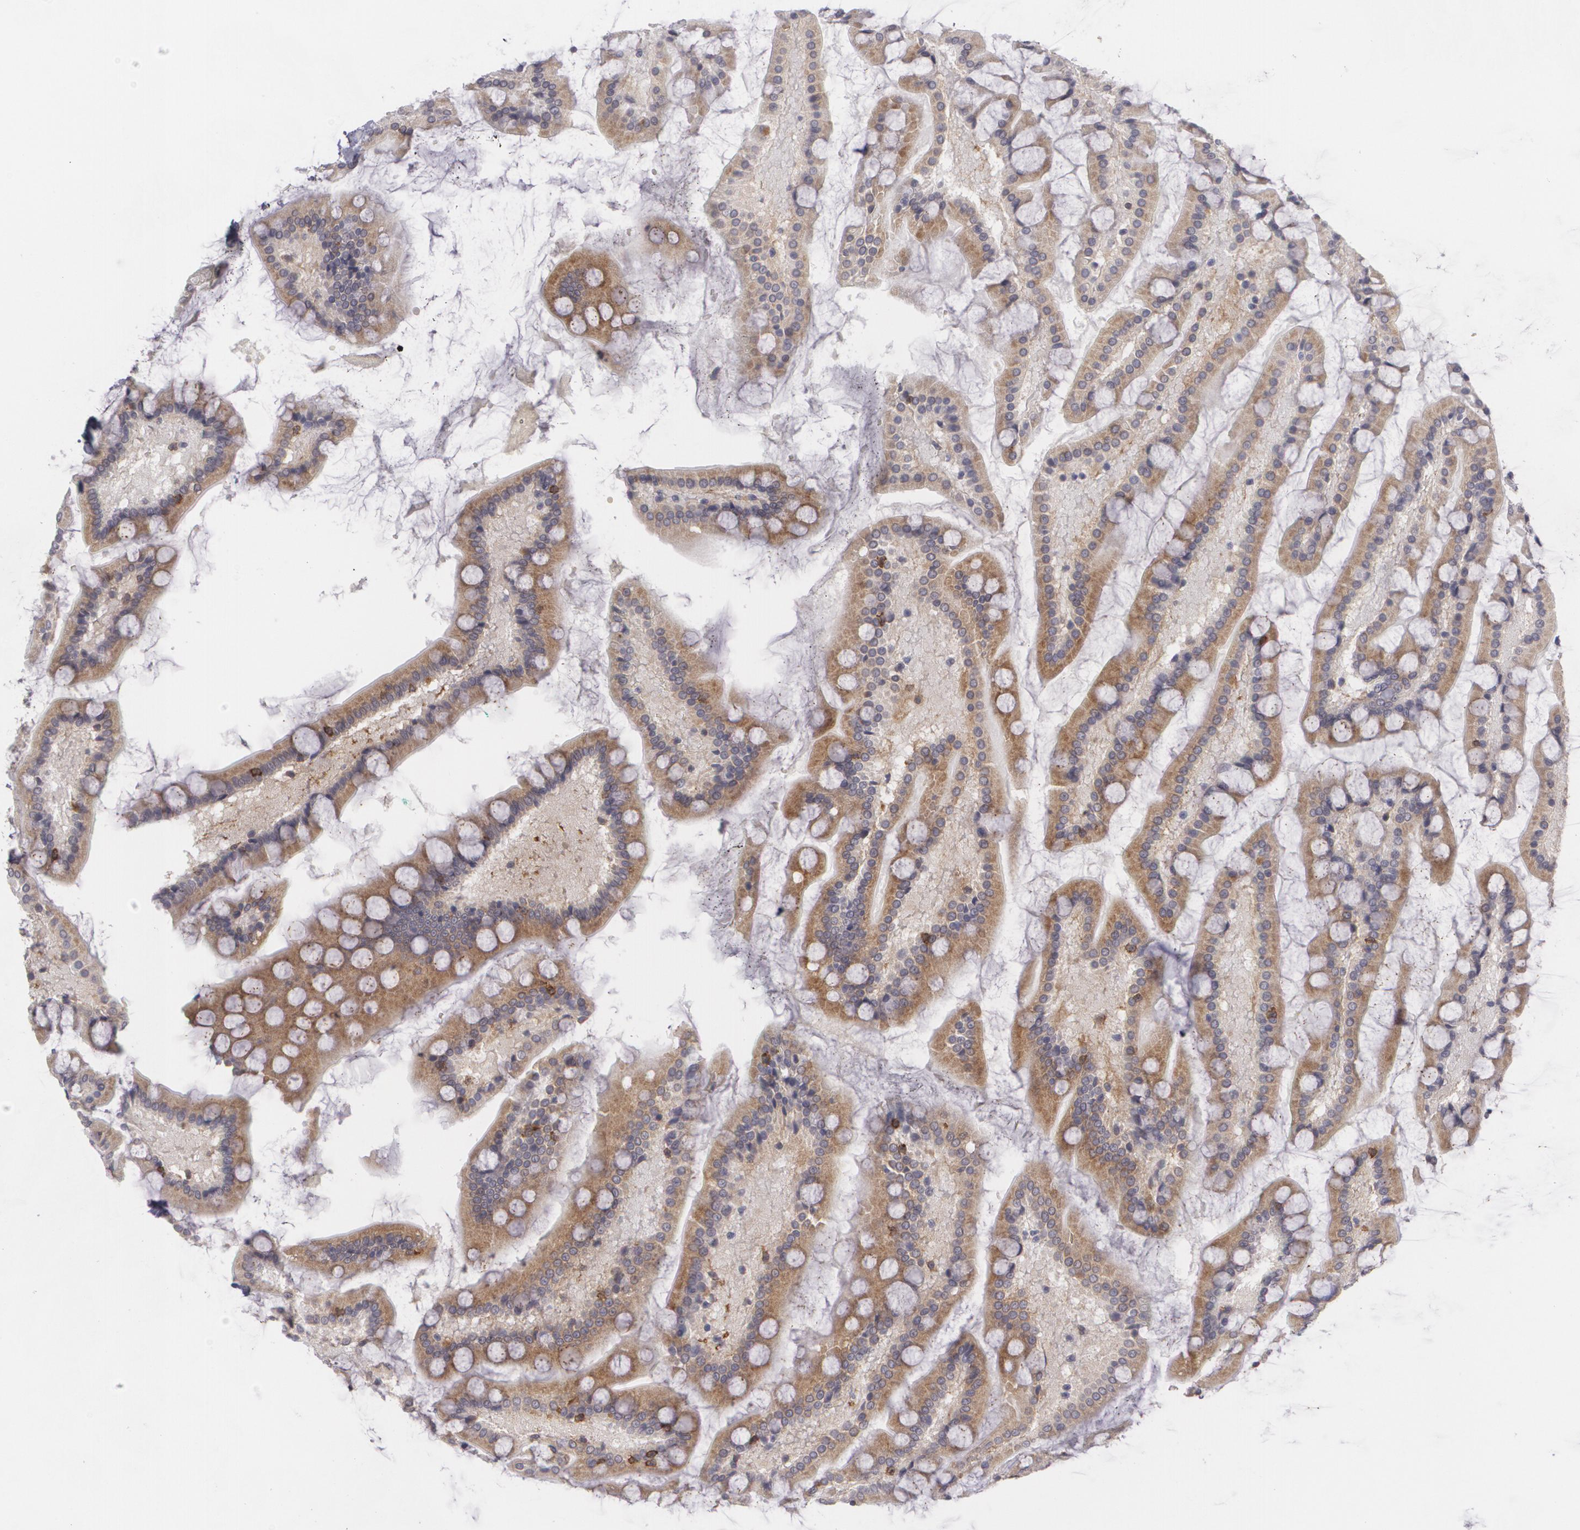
{"staining": {"intensity": "weak", "quantity": ">75%", "location": "cytoplasmic/membranous"}, "tissue": "small intestine", "cell_type": "Glandular cells", "image_type": "normal", "snomed": [{"axis": "morphology", "description": "Normal tissue, NOS"}, {"axis": "topography", "description": "Small intestine"}], "caption": "Glandular cells display low levels of weak cytoplasmic/membranous staining in about >75% of cells in normal small intestine. The protein of interest is shown in brown color, while the nuclei are stained blue.", "gene": "BIN1", "patient": {"sex": "male", "age": 41}}